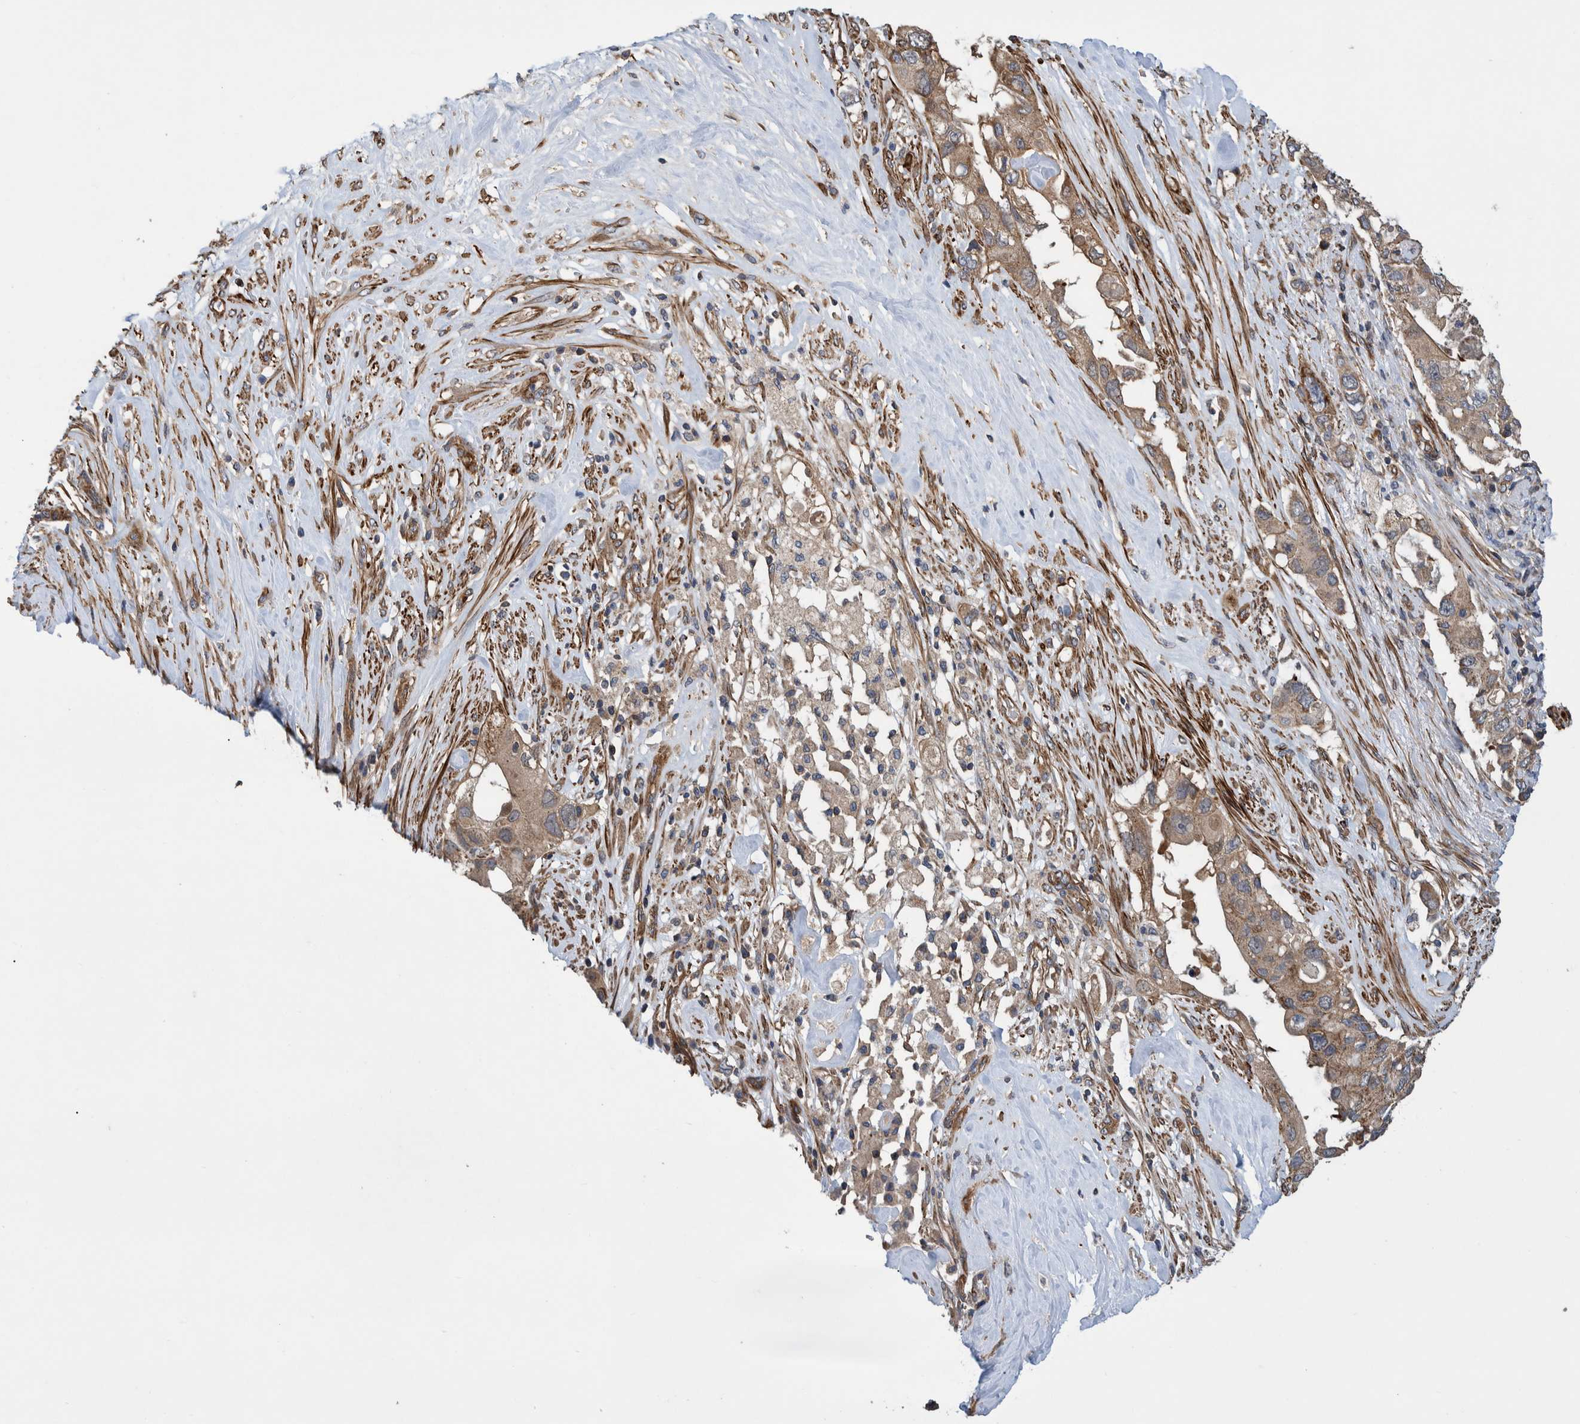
{"staining": {"intensity": "moderate", "quantity": ">75%", "location": "cytoplasmic/membranous"}, "tissue": "pancreatic cancer", "cell_type": "Tumor cells", "image_type": "cancer", "snomed": [{"axis": "morphology", "description": "Adenocarcinoma, NOS"}, {"axis": "topography", "description": "Pancreas"}], "caption": "IHC of human pancreatic cancer demonstrates medium levels of moderate cytoplasmic/membranous positivity in about >75% of tumor cells. (Brightfield microscopy of DAB IHC at high magnification).", "gene": "GRPEL2", "patient": {"sex": "female", "age": 56}}